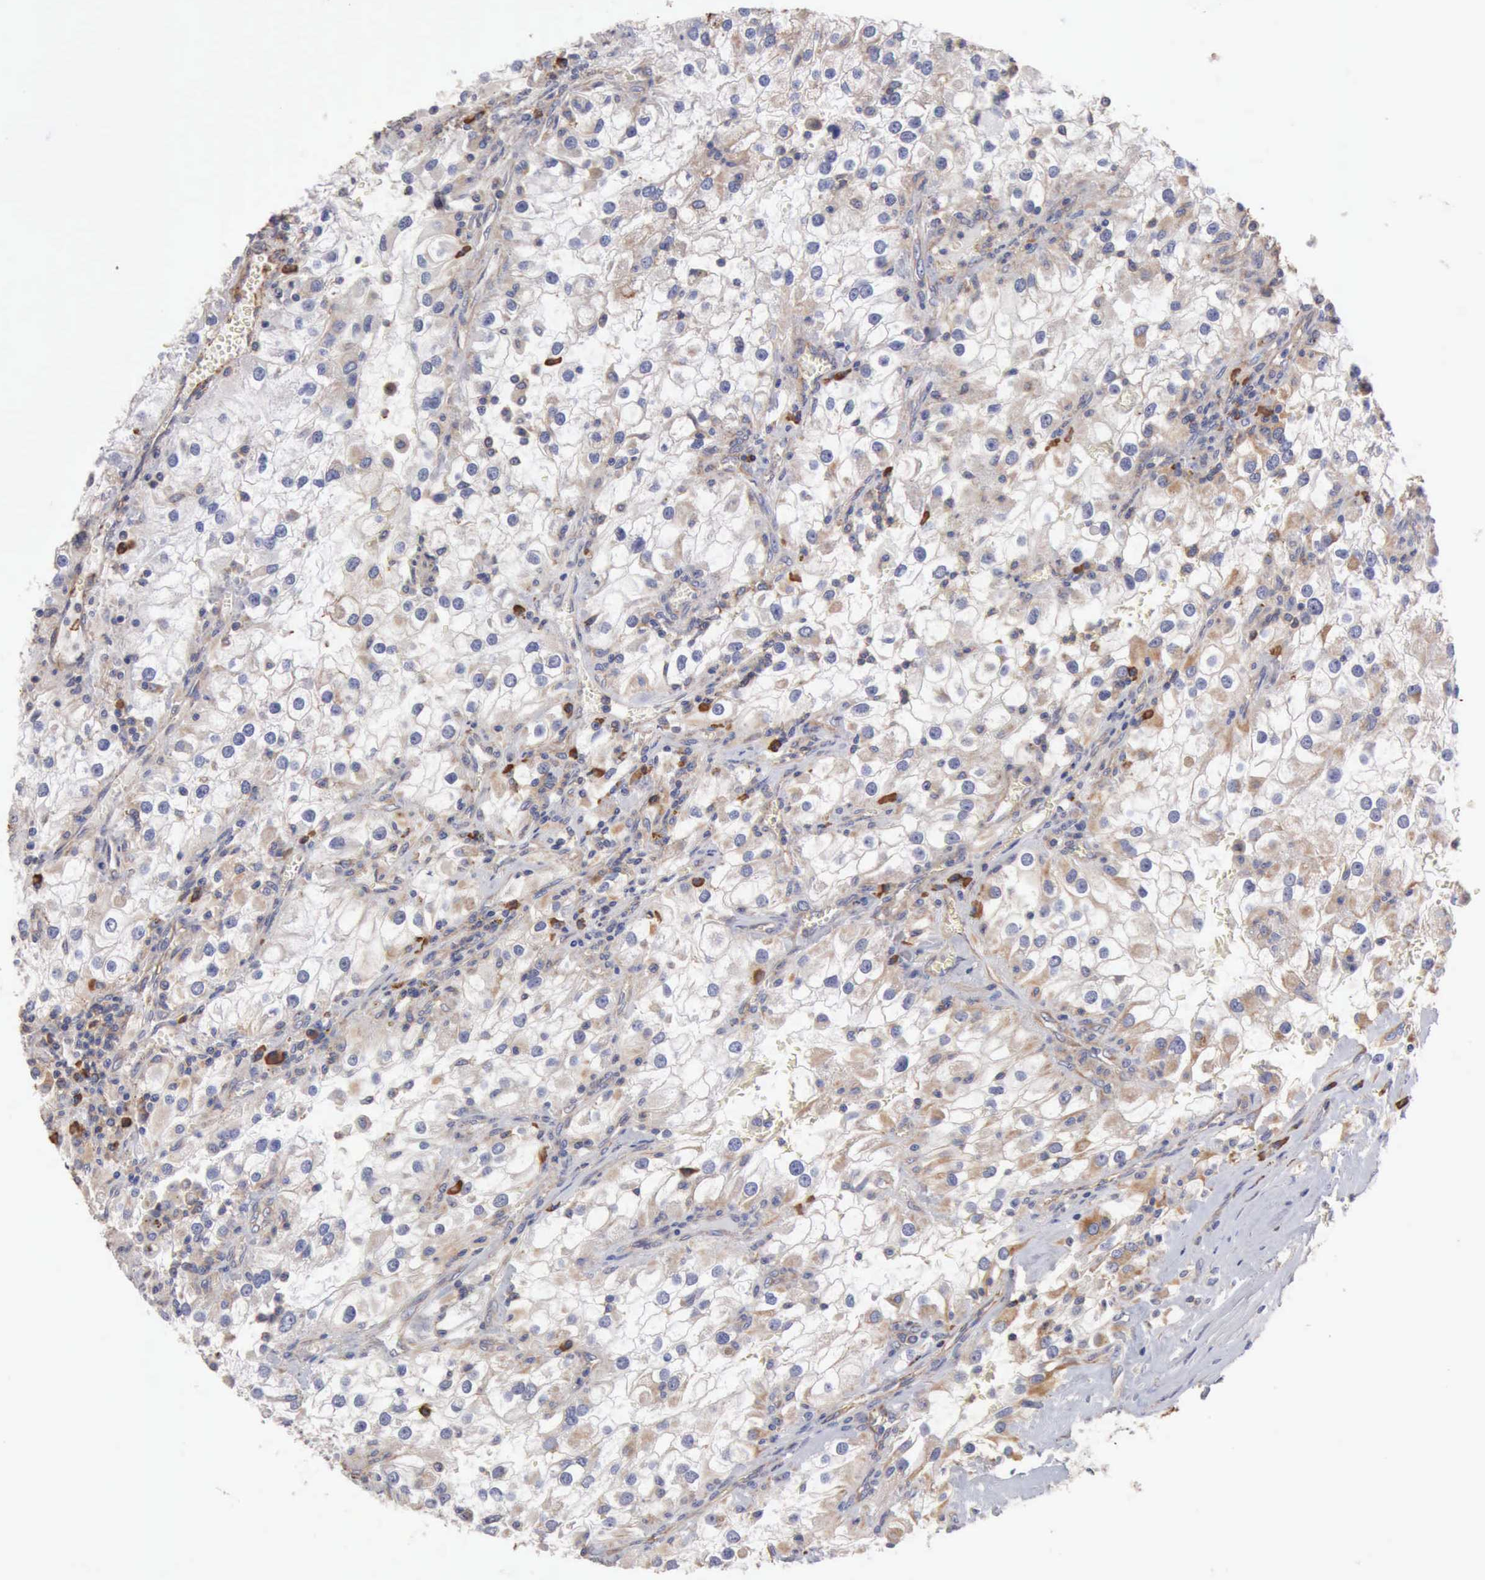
{"staining": {"intensity": "weak", "quantity": "<25%", "location": "cytoplasmic/membranous"}, "tissue": "renal cancer", "cell_type": "Tumor cells", "image_type": "cancer", "snomed": [{"axis": "morphology", "description": "Adenocarcinoma, NOS"}, {"axis": "topography", "description": "Kidney"}], "caption": "The histopathology image shows no significant staining in tumor cells of adenocarcinoma (renal). (DAB immunohistochemistry visualized using brightfield microscopy, high magnification).", "gene": "GPR101", "patient": {"sex": "female", "age": 52}}